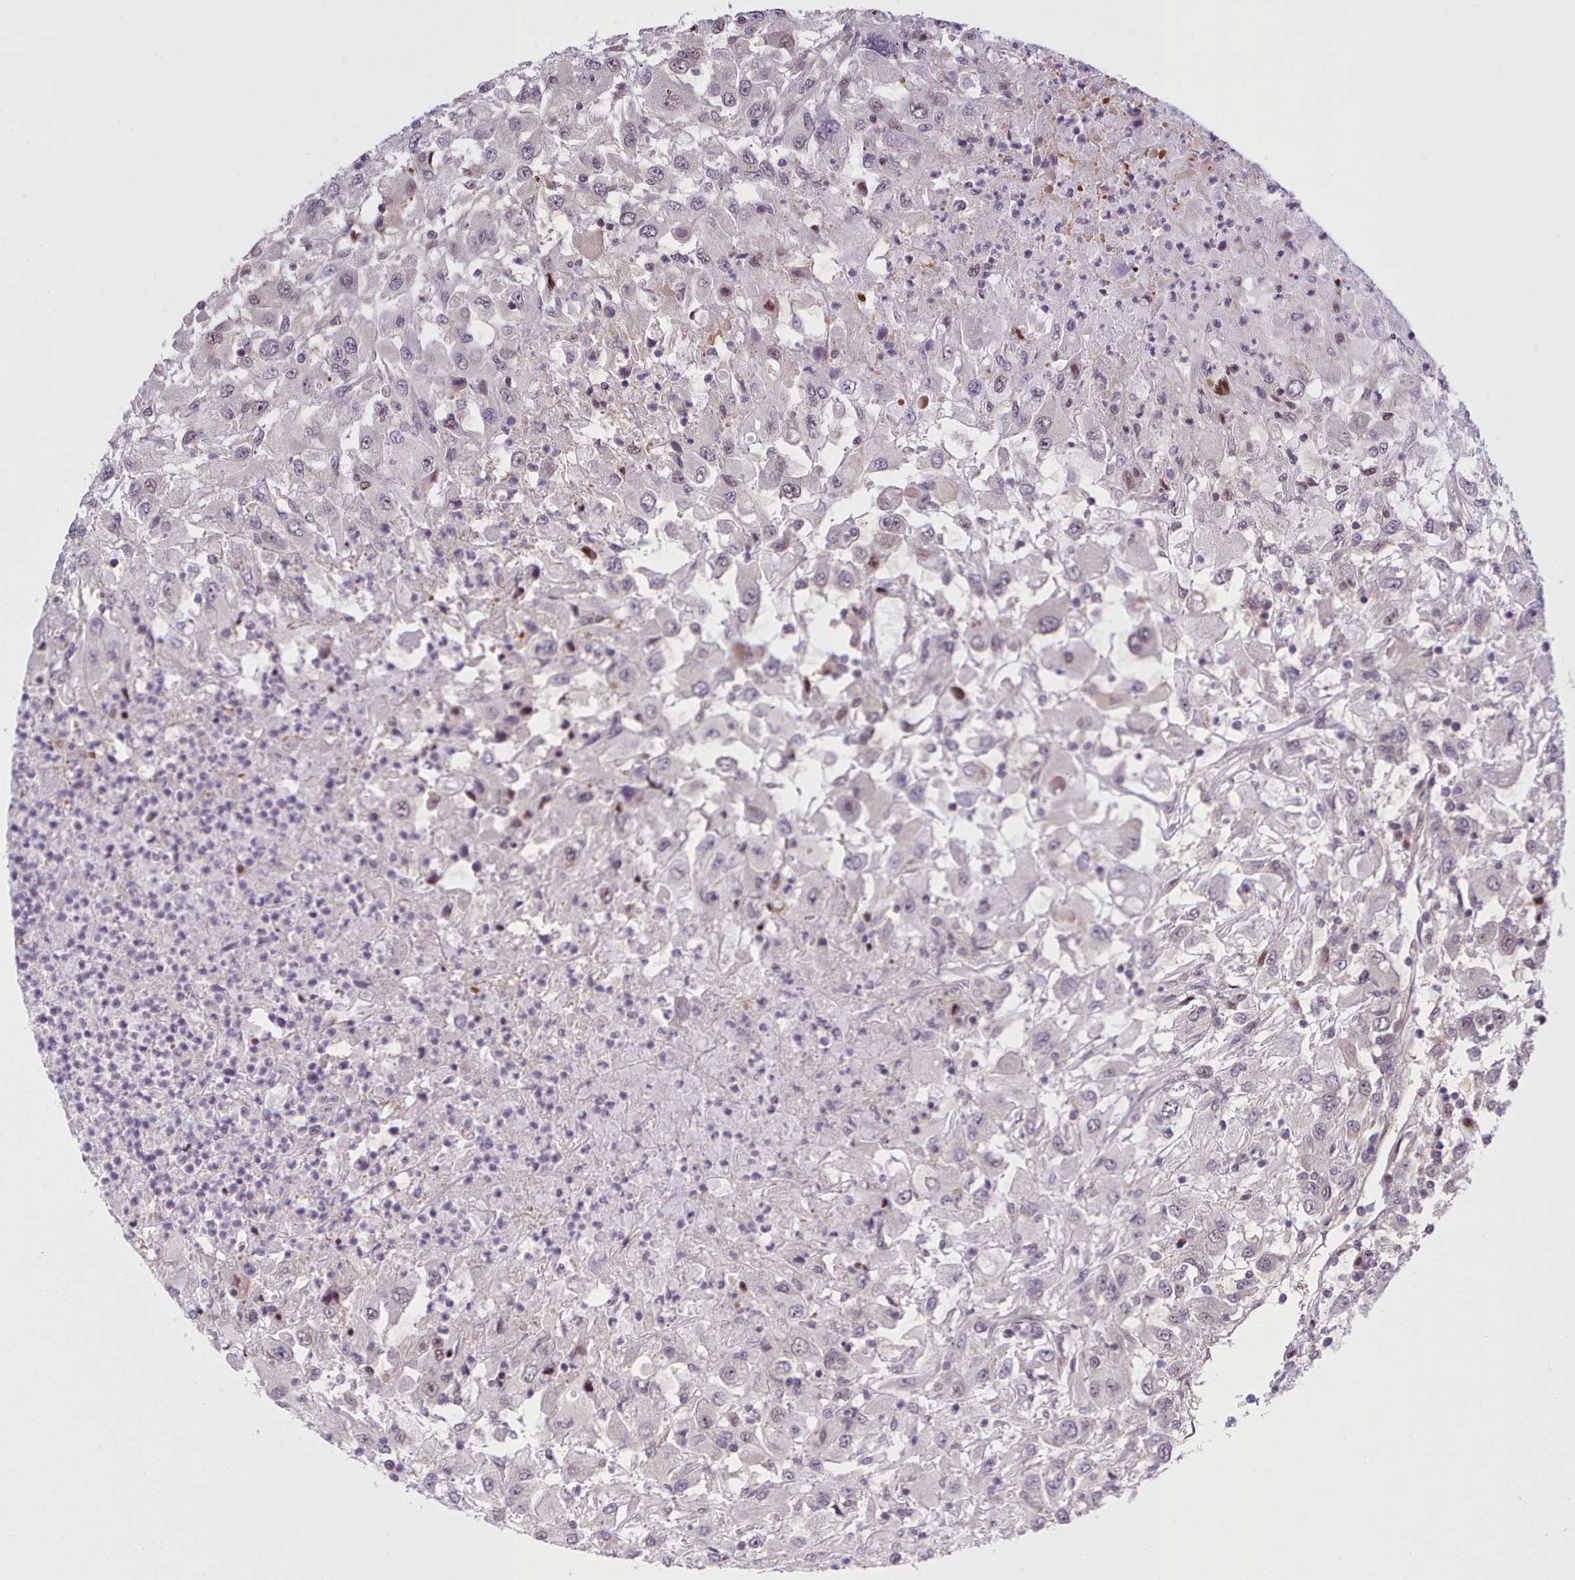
{"staining": {"intensity": "weak", "quantity": "<25%", "location": "nuclear"}, "tissue": "renal cancer", "cell_type": "Tumor cells", "image_type": "cancer", "snomed": [{"axis": "morphology", "description": "Adenocarcinoma, NOS"}, {"axis": "topography", "description": "Kidney"}], "caption": "Renal adenocarcinoma stained for a protein using immunohistochemistry demonstrates no positivity tumor cells.", "gene": "KBTBD7", "patient": {"sex": "female", "age": 67}}